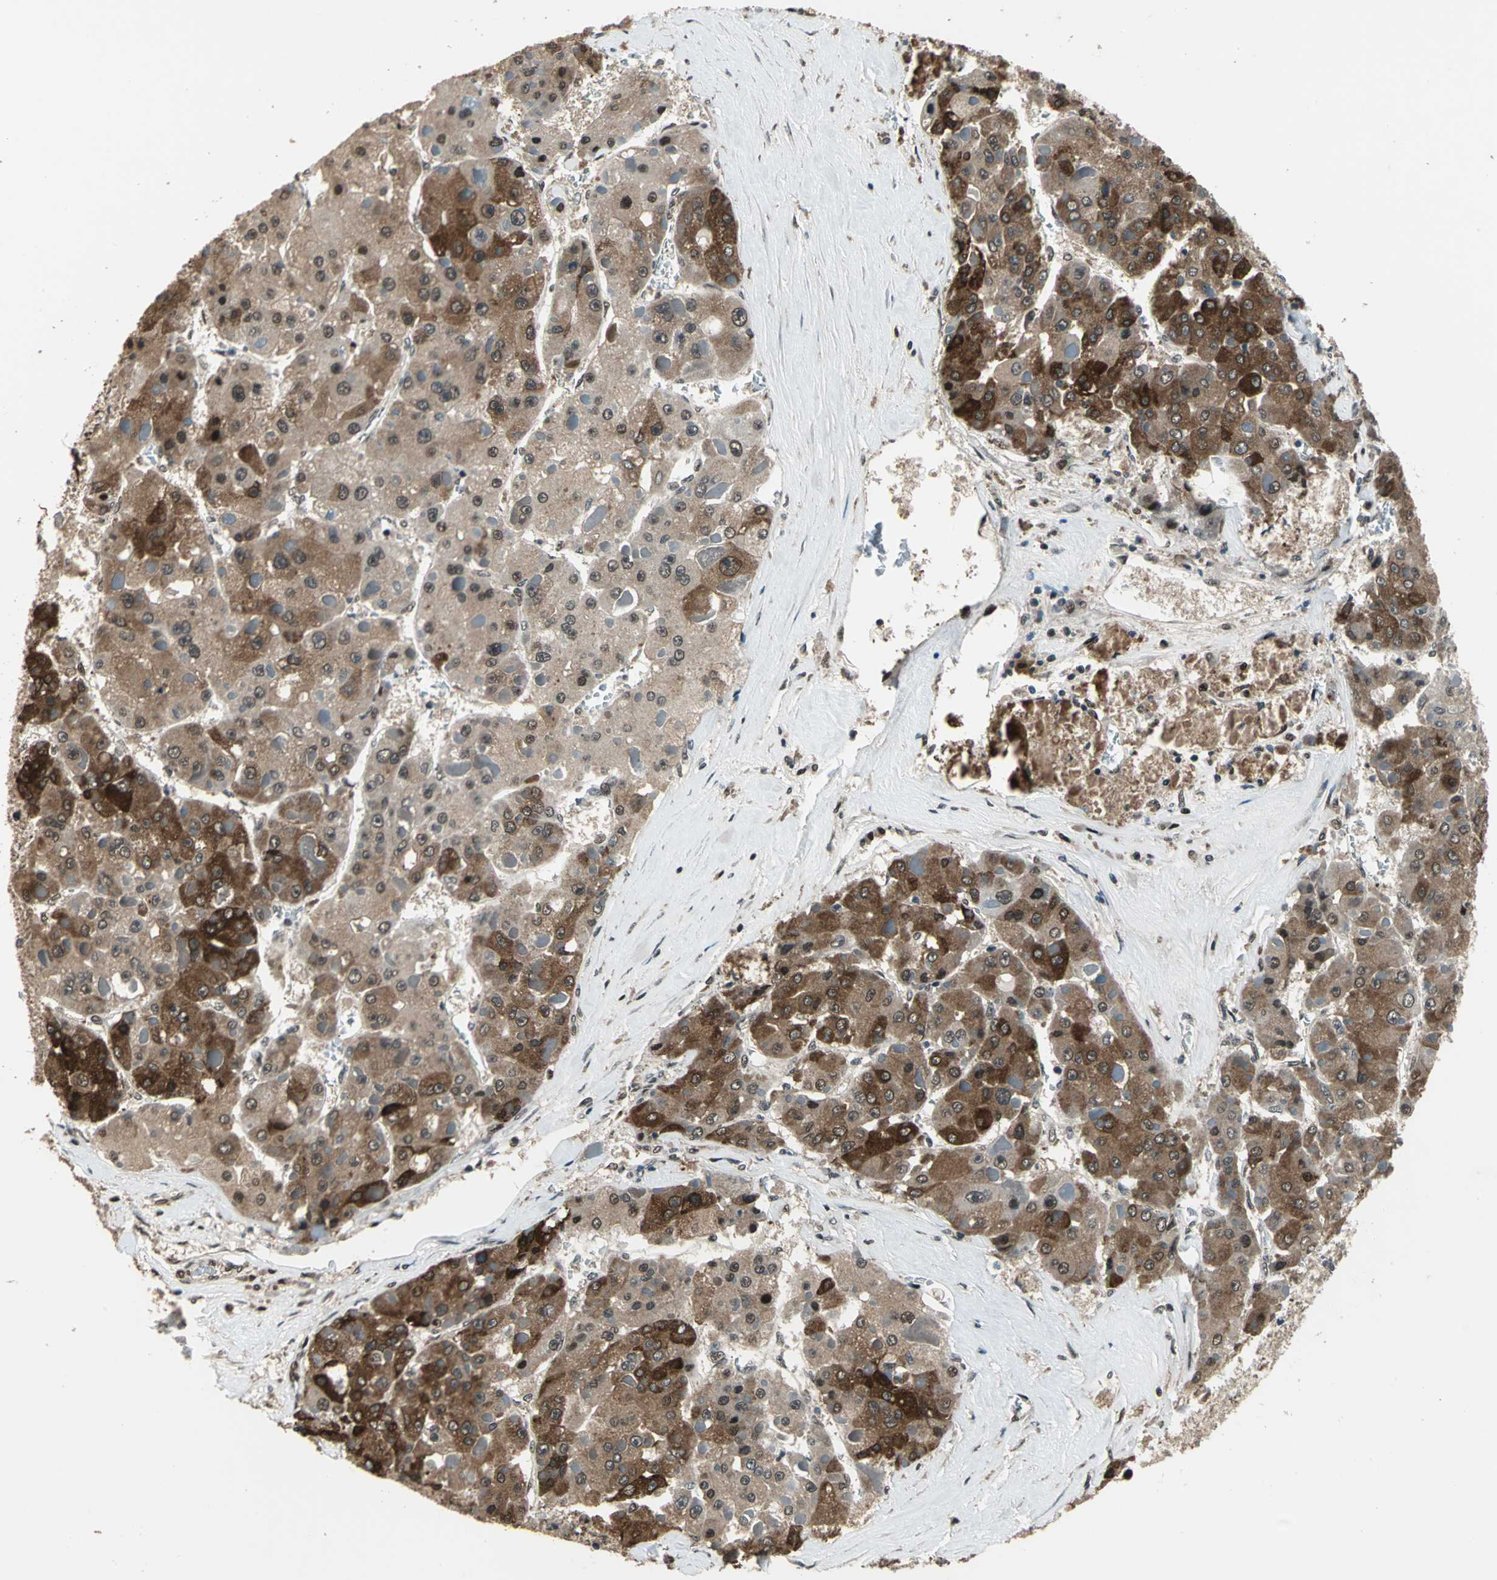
{"staining": {"intensity": "moderate", "quantity": ">75%", "location": "cytoplasmic/membranous,nuclear"}, "tissue": "liver cancer", "cell_type": "Tumor cells", "image_type": "cancer", "snomed": [{"axis": "morphology", "description": "Carcinoma, Hepatocellular, NOS"}, {"axis": "topography", "description": "Liver"}], "caption": "This histopathology image demonstrates immunohistochemistry (IHC) staining of liver cancer (hepatocellular carcinoma), with medium moderate cytoplasmic/membranous and nuclear staining in approximately >75% of tumor cells.", "gene": "MIS18BP1", "patient": {"sex": "female", "age": 73}}